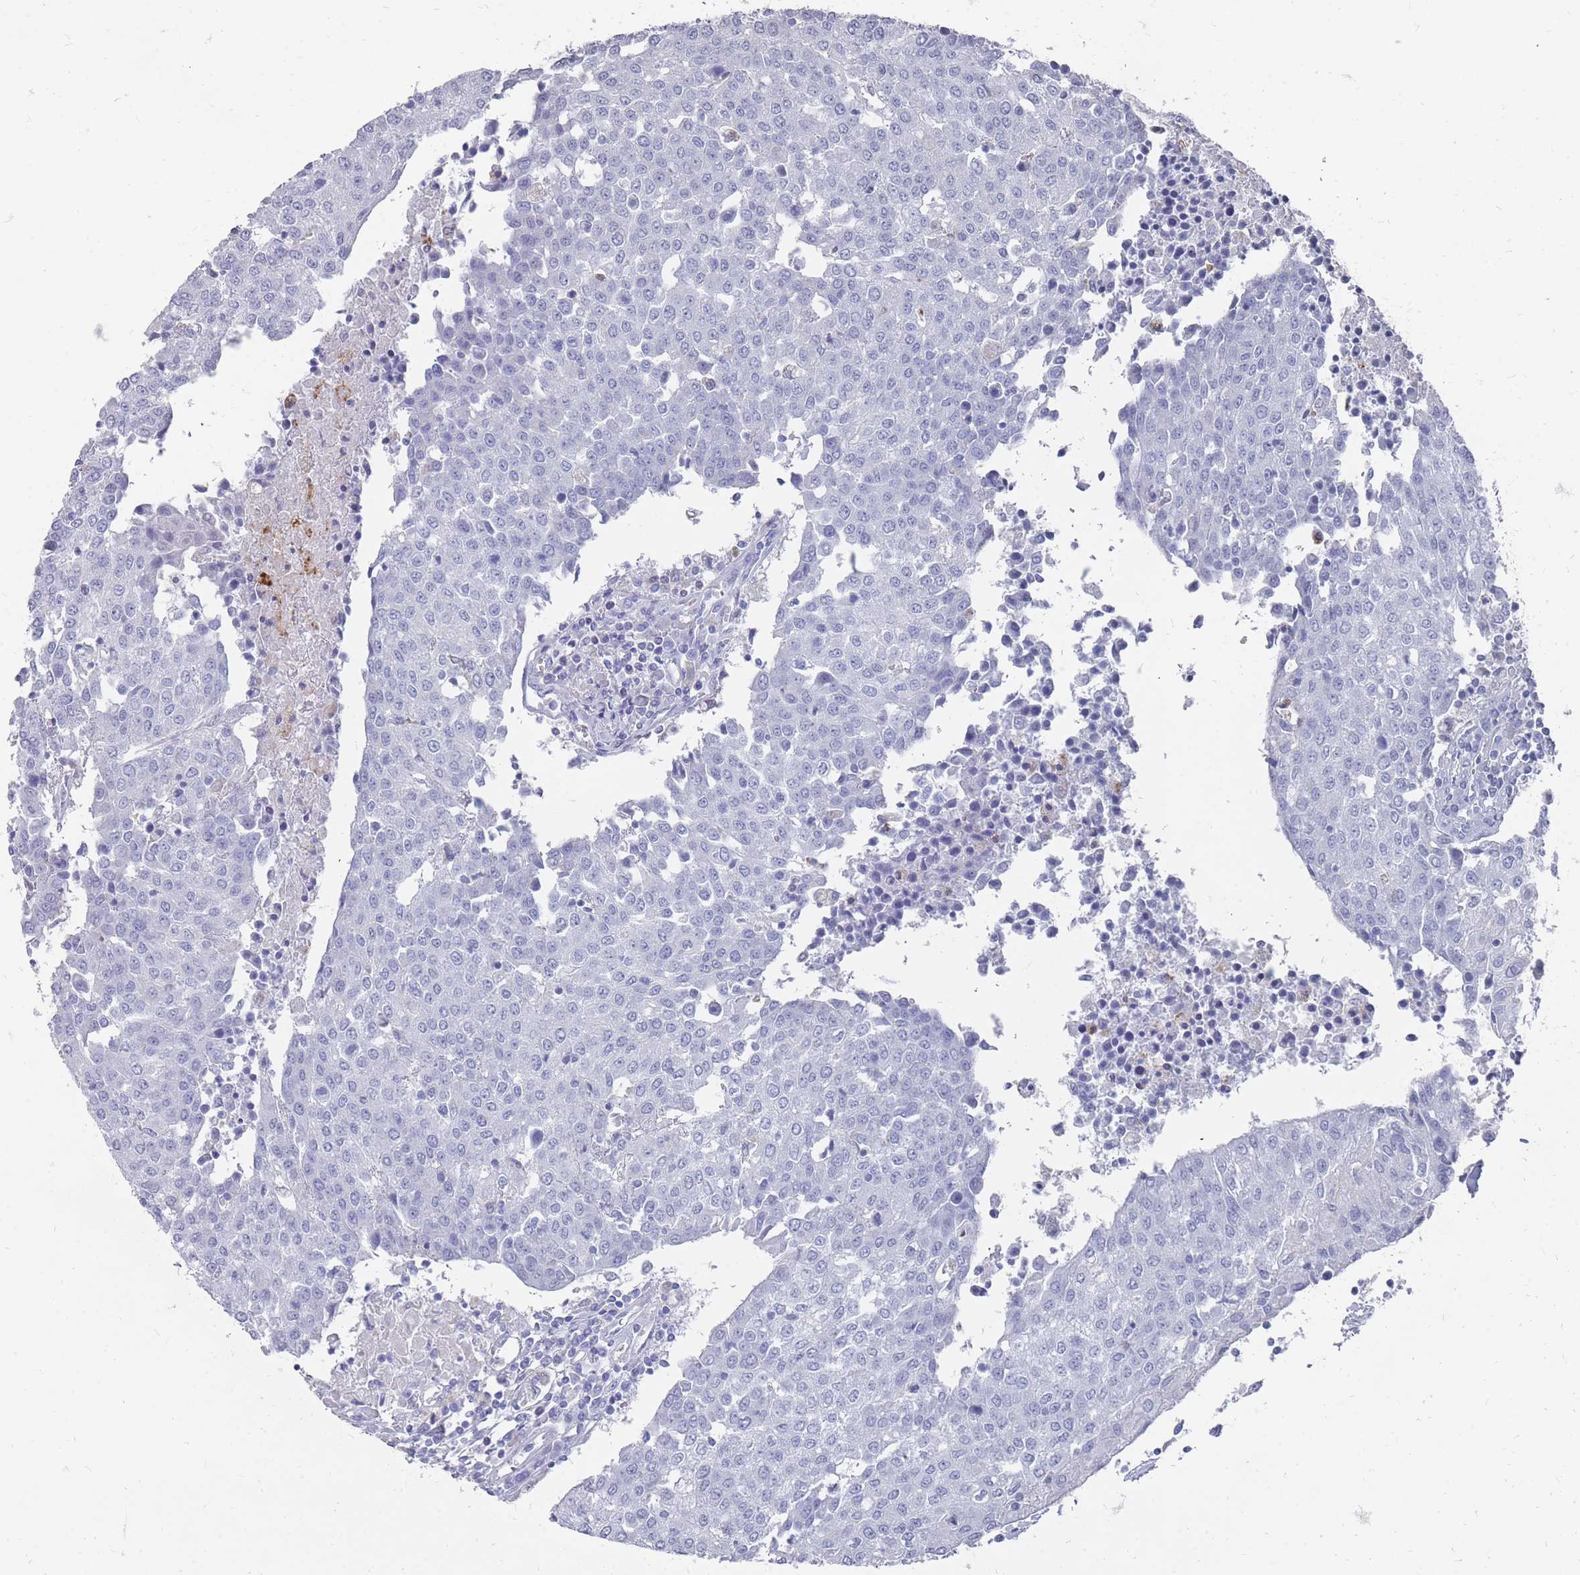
{"staining": {"intensity": "negative", "quantity": "none", "location": "none"}, "tissue": "urothelial cancer", "cell_type": "Tumor cells", "image_type": "cancer", "snomed": [{"axis": "morphology", "description": "Urothelial carcinoma, High grade"}, {"axis": "topography", "description": "Urinary bladder"}], "caption": "IHC histopathology image of high-grade urothelial carcinoma stained for a protein (brown), which reveals no expression in tumor cells. Brightfield microscopy of immunohistochemistry (IHC) stained with DAB (brown) and hematoxylin (blue), captured at high magnification.", "gene": "OTULINL", "patient": {"sex": "female", "age": 85}}